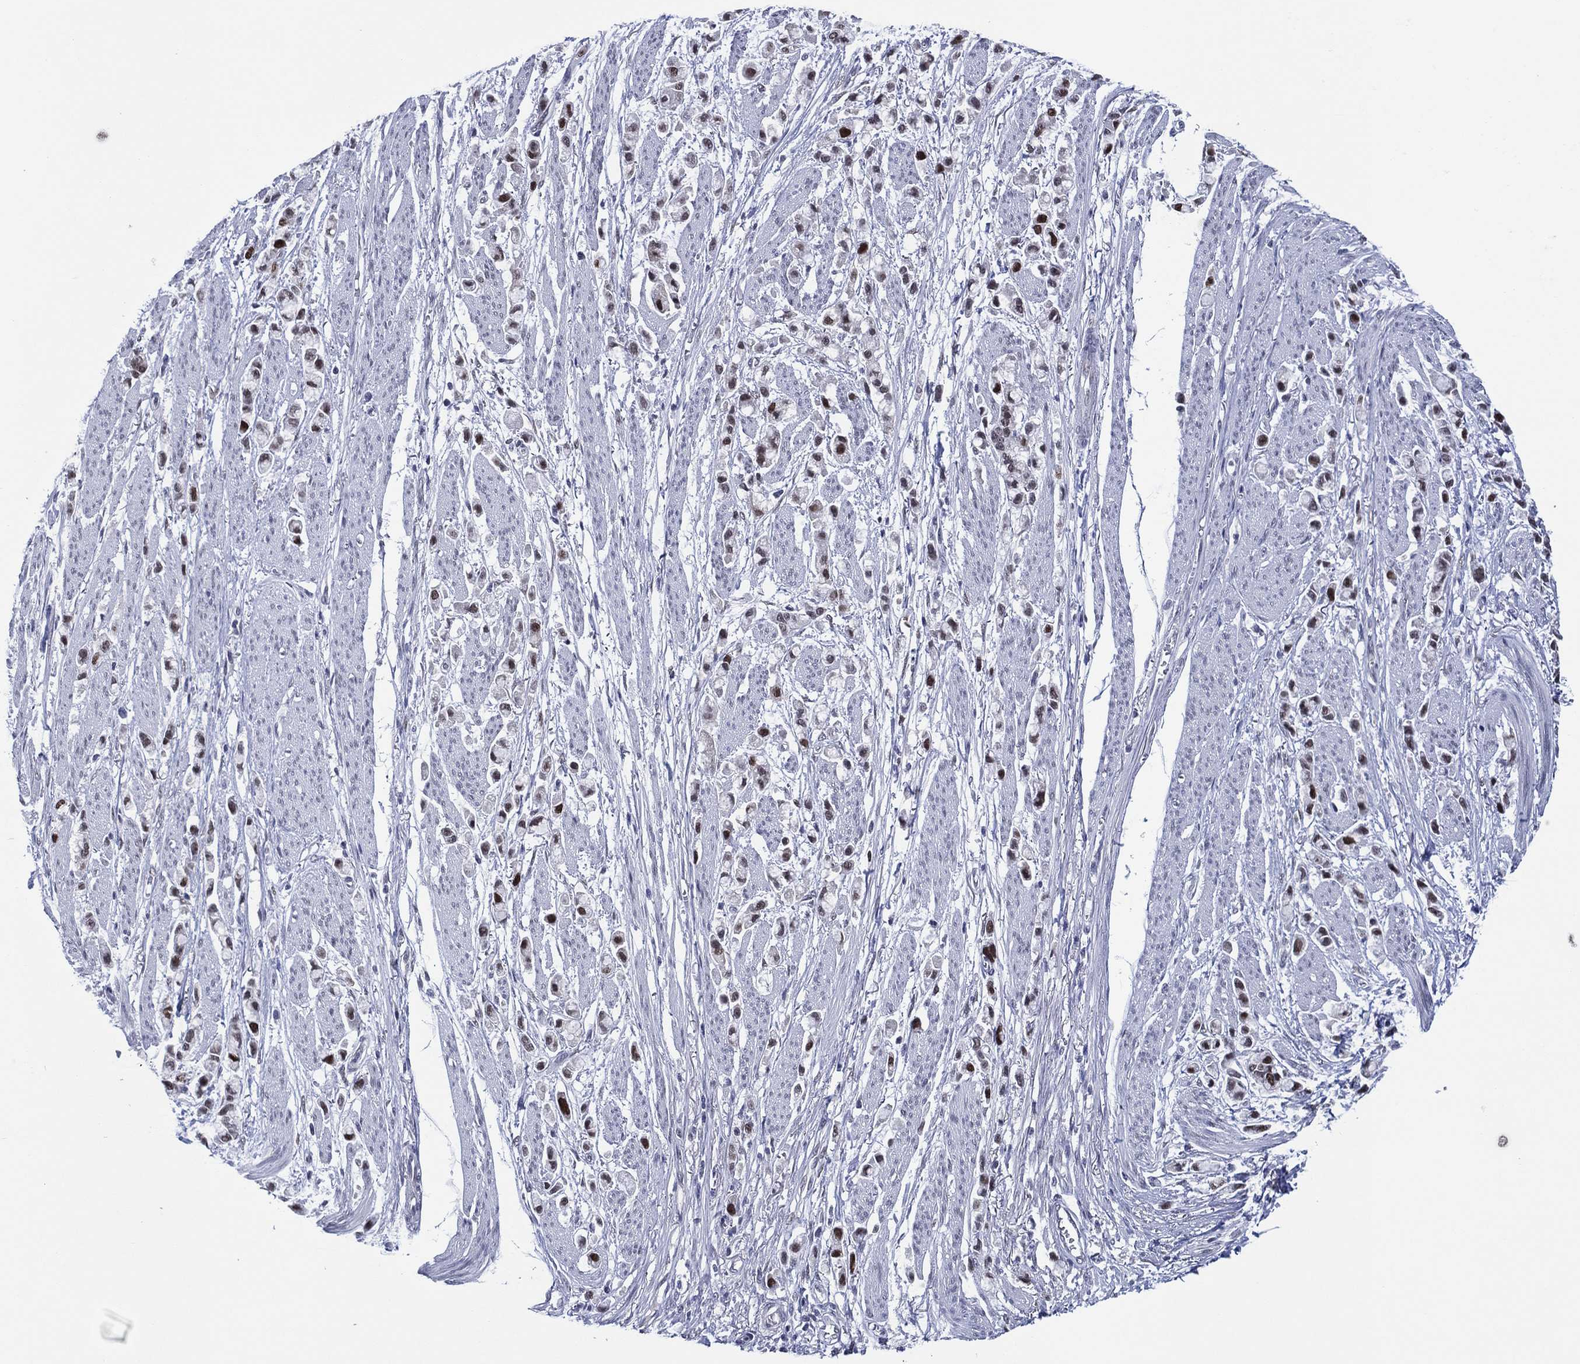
{"staining": {"intensity": "strong", "quantity": "25%-75%", "location": "nuclear"}, "tissue": "stomach cancer", "cell_type": "Tumor cells", "image_type": "cancer", "snomed": [{"axis": "morphology", "description": "Adenocarcinoma, NOS"}, {"axis": "topography", "description": "Stomach"}], "caption": "Protein staining of stomach adenocarcinoma tissue shows strong nuclear expression in approximately 25%-75% of tumor cells. Using DAB (brown) and hematoxylin (blue) stains, captured at high magnification using brightfield microscopy.", "gene": "GATA6", "patient": {"sex": "female", "age": 81}}